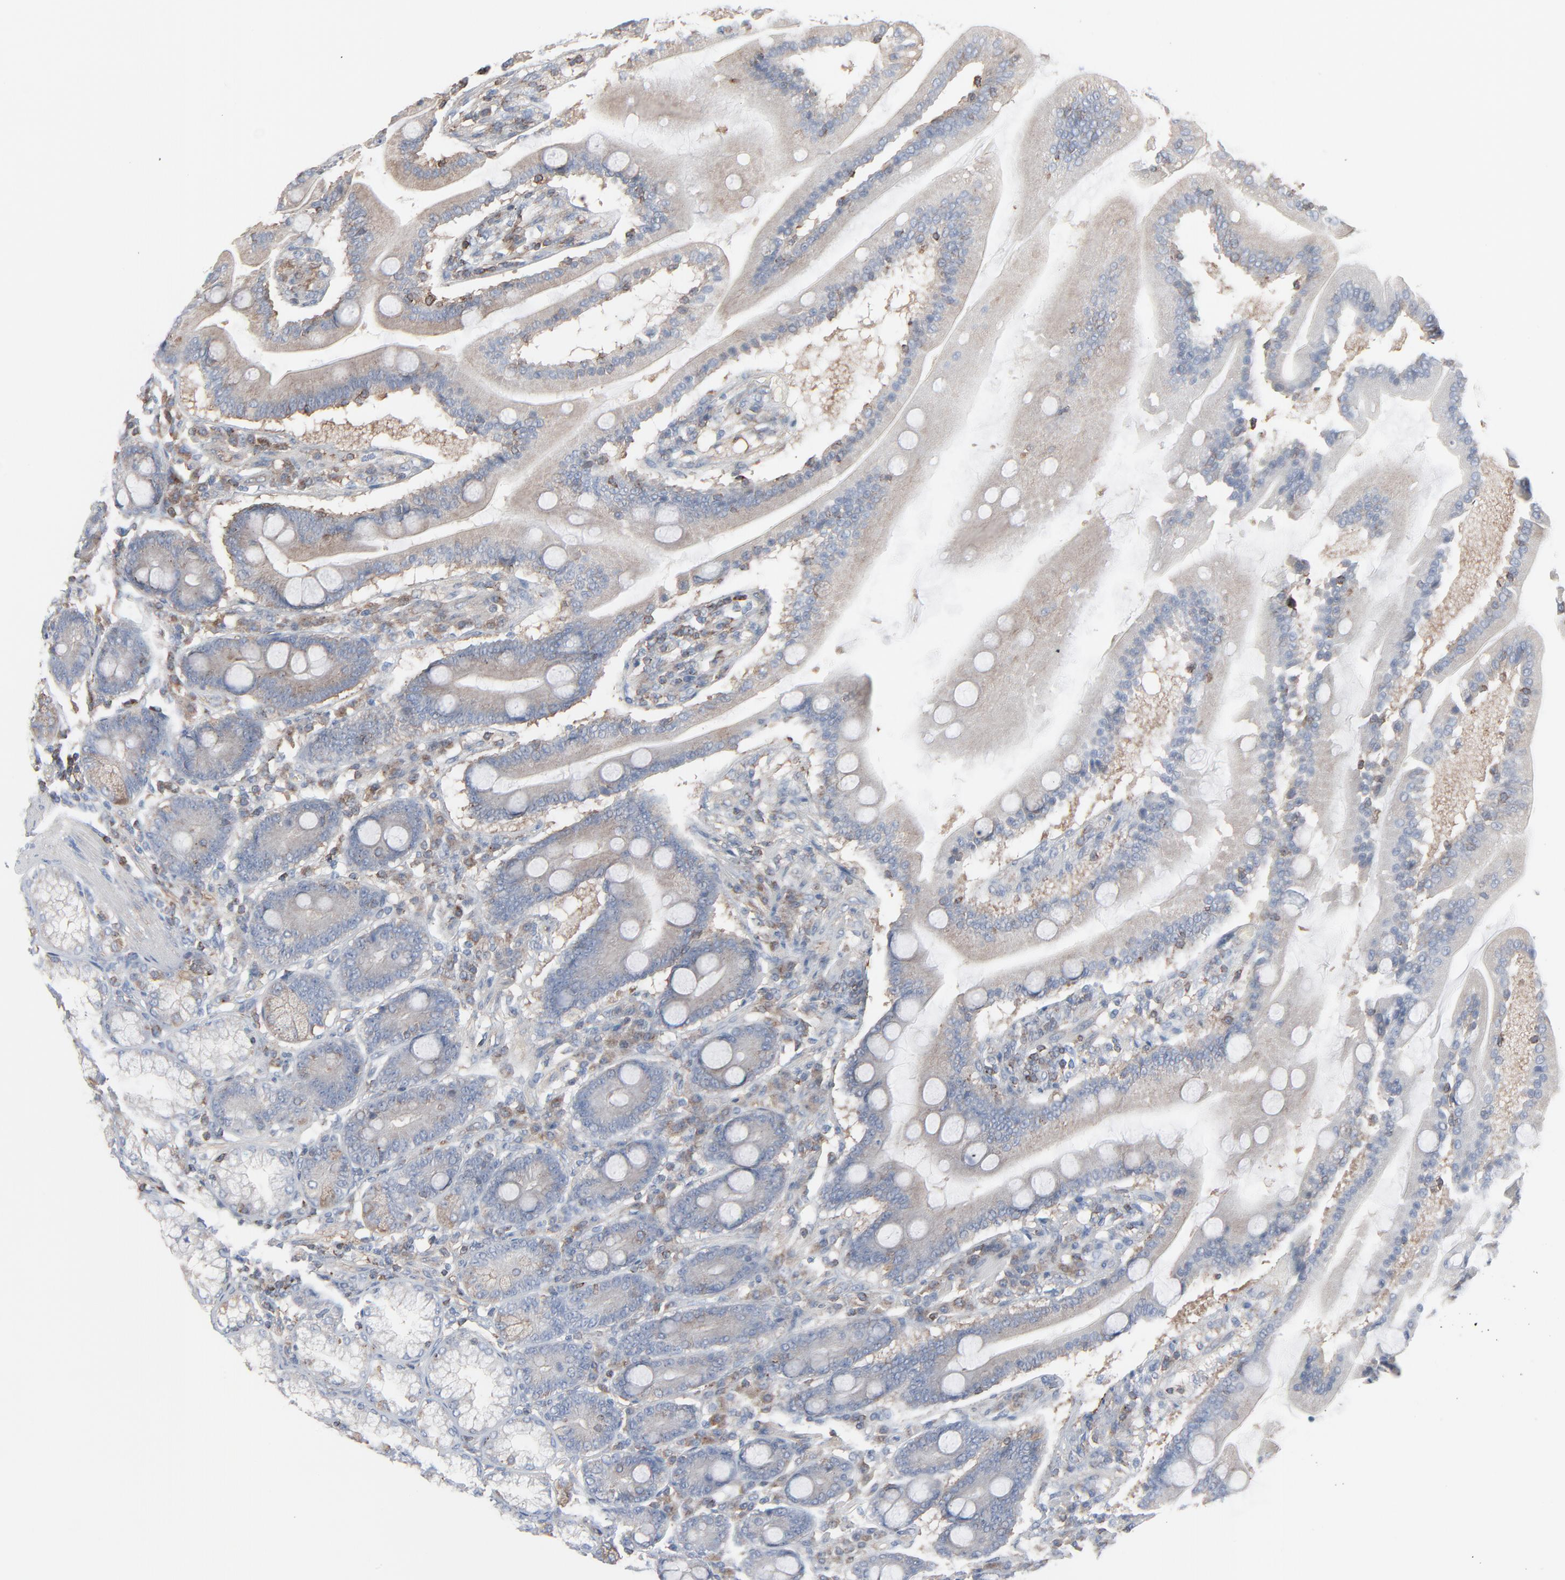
{"staining": {"intensity": "weak", "quantity": ">75%", "location": "cytoplasmic/membranous"}, "tissue": "duodenum", "cell_type": "Glandular cells", "image_type": "normal", "snomed": [{"axis": "morphology", "description": "Normal tissue, NOS"}, {"axis": "topography", "description": "Duodenum"}], "caption": "The histopathology image exhibits a brown stain indicating the presence of a protein in the cytoplasmic/membranous of glandular cells in duodenum.", "gene": "OPTN", "patient": {"sex": "female", "age": 64}}